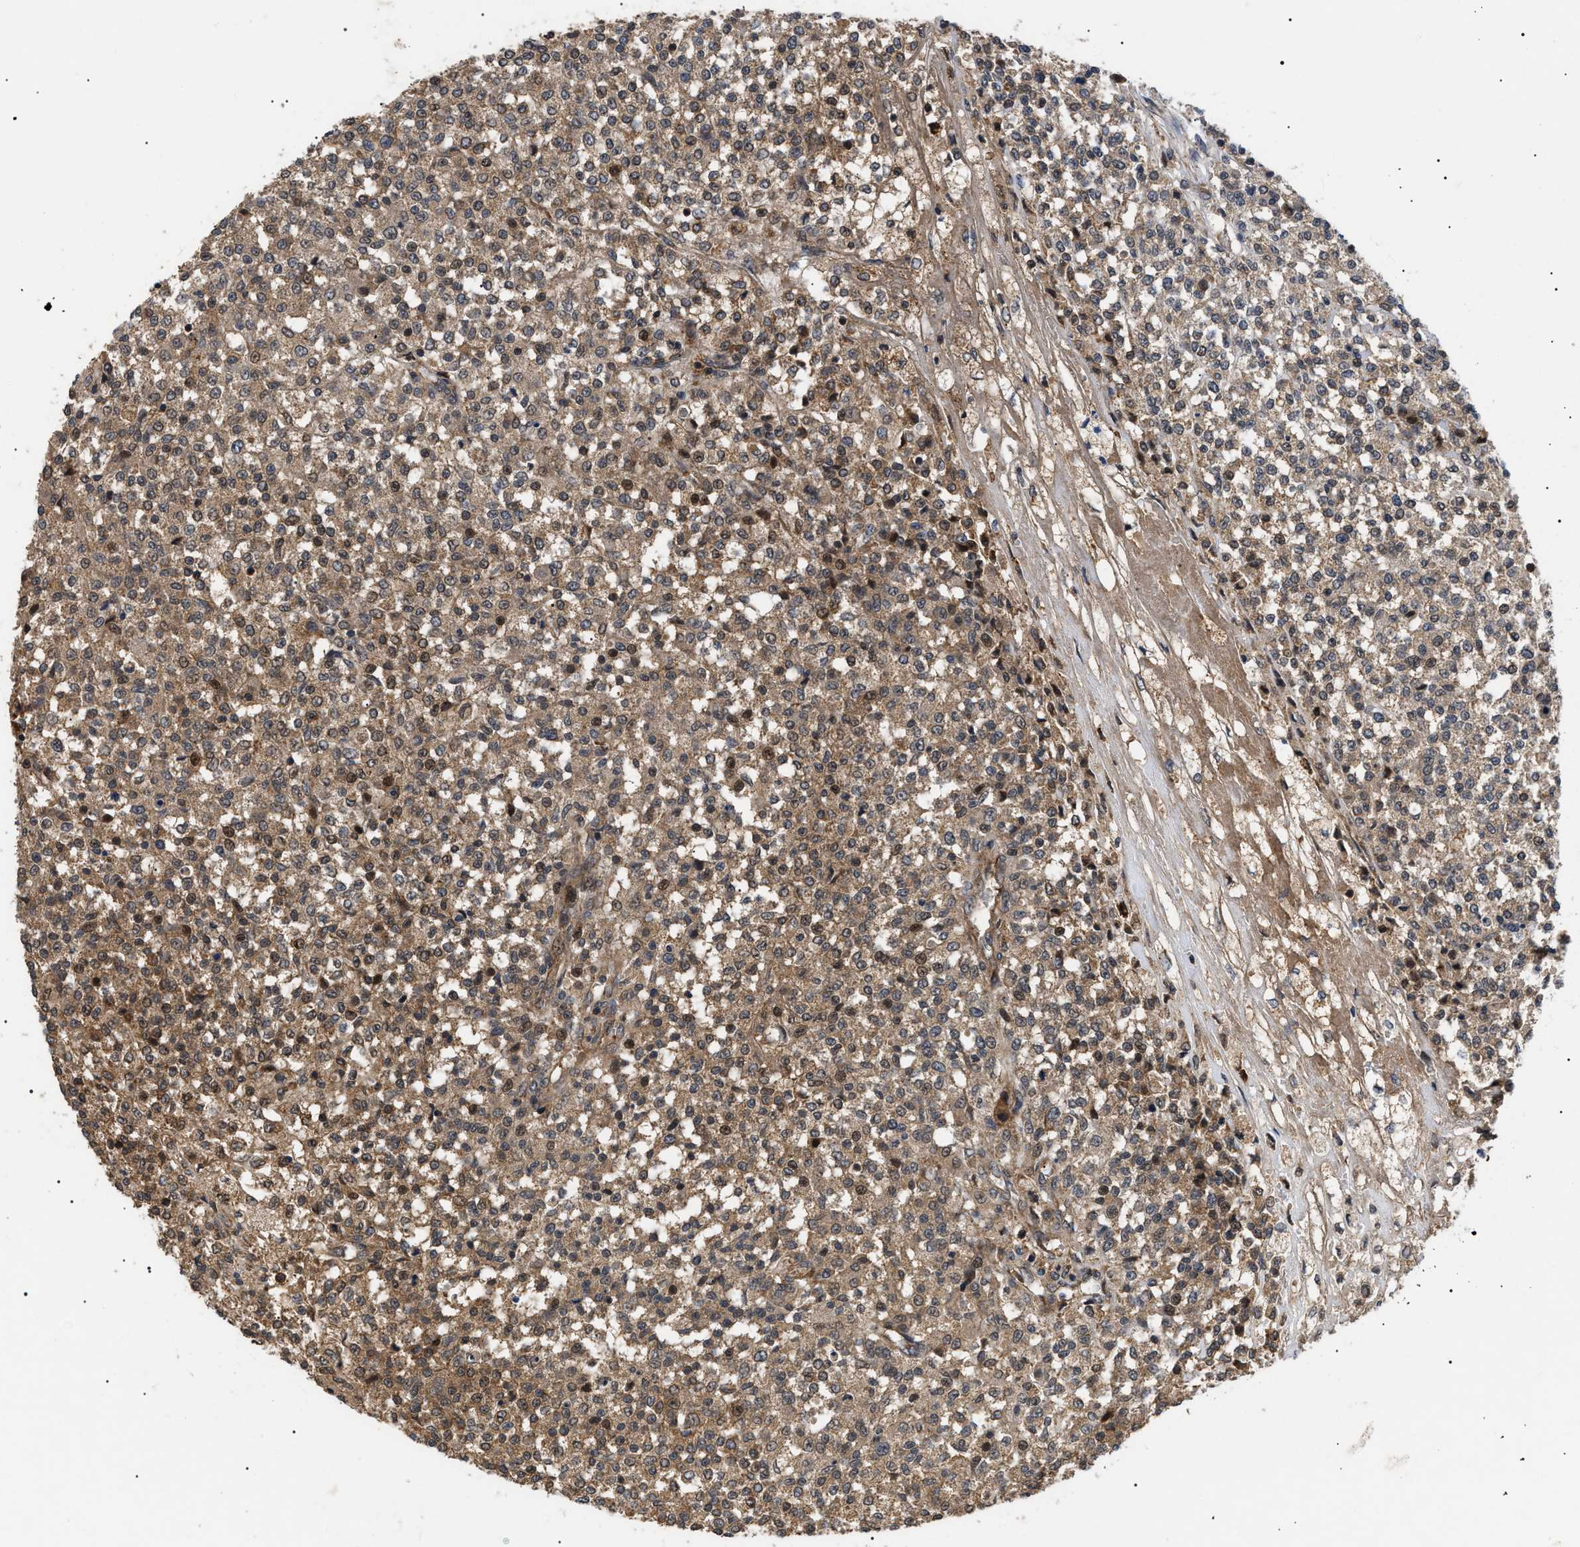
{"staining": {"intensity": "moderate", "quantity": ">75%", "location": "cytoplasmic/membranous,nuclear"}, "tissue": "testis cancer", "cell_type": "Tumor cells", "image_type": "cancer", "snomed": [{"axis": "morphology", "description": "Seminoma, NOS"}, {"axis": "topography", "description": "Testis"}], "caption": "Moderate cytoplasmic/membranous and nuclear expression for a protein is appreciated in approximately >75% of tumor cells of testis cancer (seminoma) using immunohistochemistry.", "gene": "ASTL", "patient": {"sex": "male", "age": 59}}